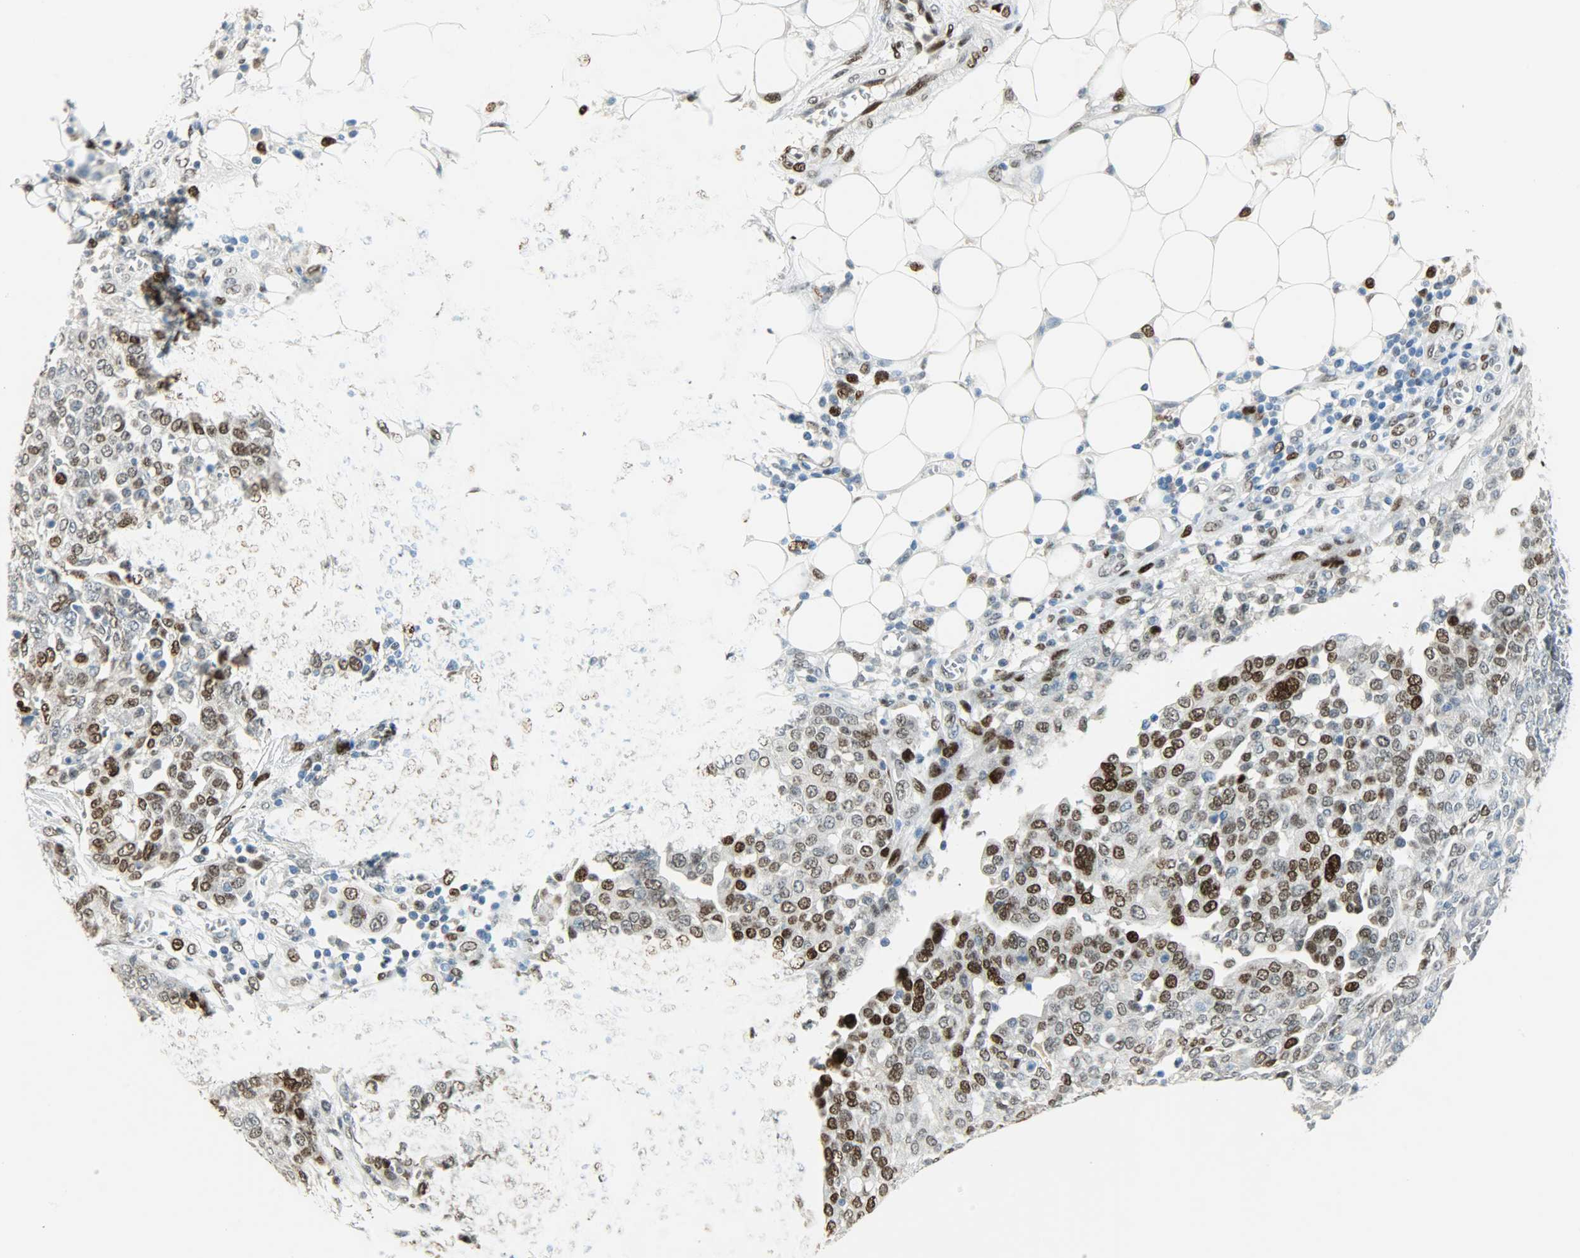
{"staining": {"intensity": "moderate", "quantity": "25%-75%", "location": "nuclear"}, "tissue": "ovarian cancer", "cell_type": "Tumor cells", "image_type": "cancer", "snomed": [{"axis": "morphology", "description": "Cystadenocarcinoma, serous, NOS"}, {"axis": "topography", "description": "Soft tissue"}, {"axis": "topography", "description": "Ovary"}], "caption": "Immunohistochemical staining of ovarian cancer (serous cystadenocarcinoma) shows medium levels of moderate nuclear staining in approximately 25%-75% of tumor cells. The staining was performed using DAB (3,3'-diaminobenzidine) to visualize the protein expression in brown, while the nuclei were stained in blue with hematoxylin (Magnification: 20x).", "gene": "JUNB", "patient": {"sex": "female", "age": 57}}